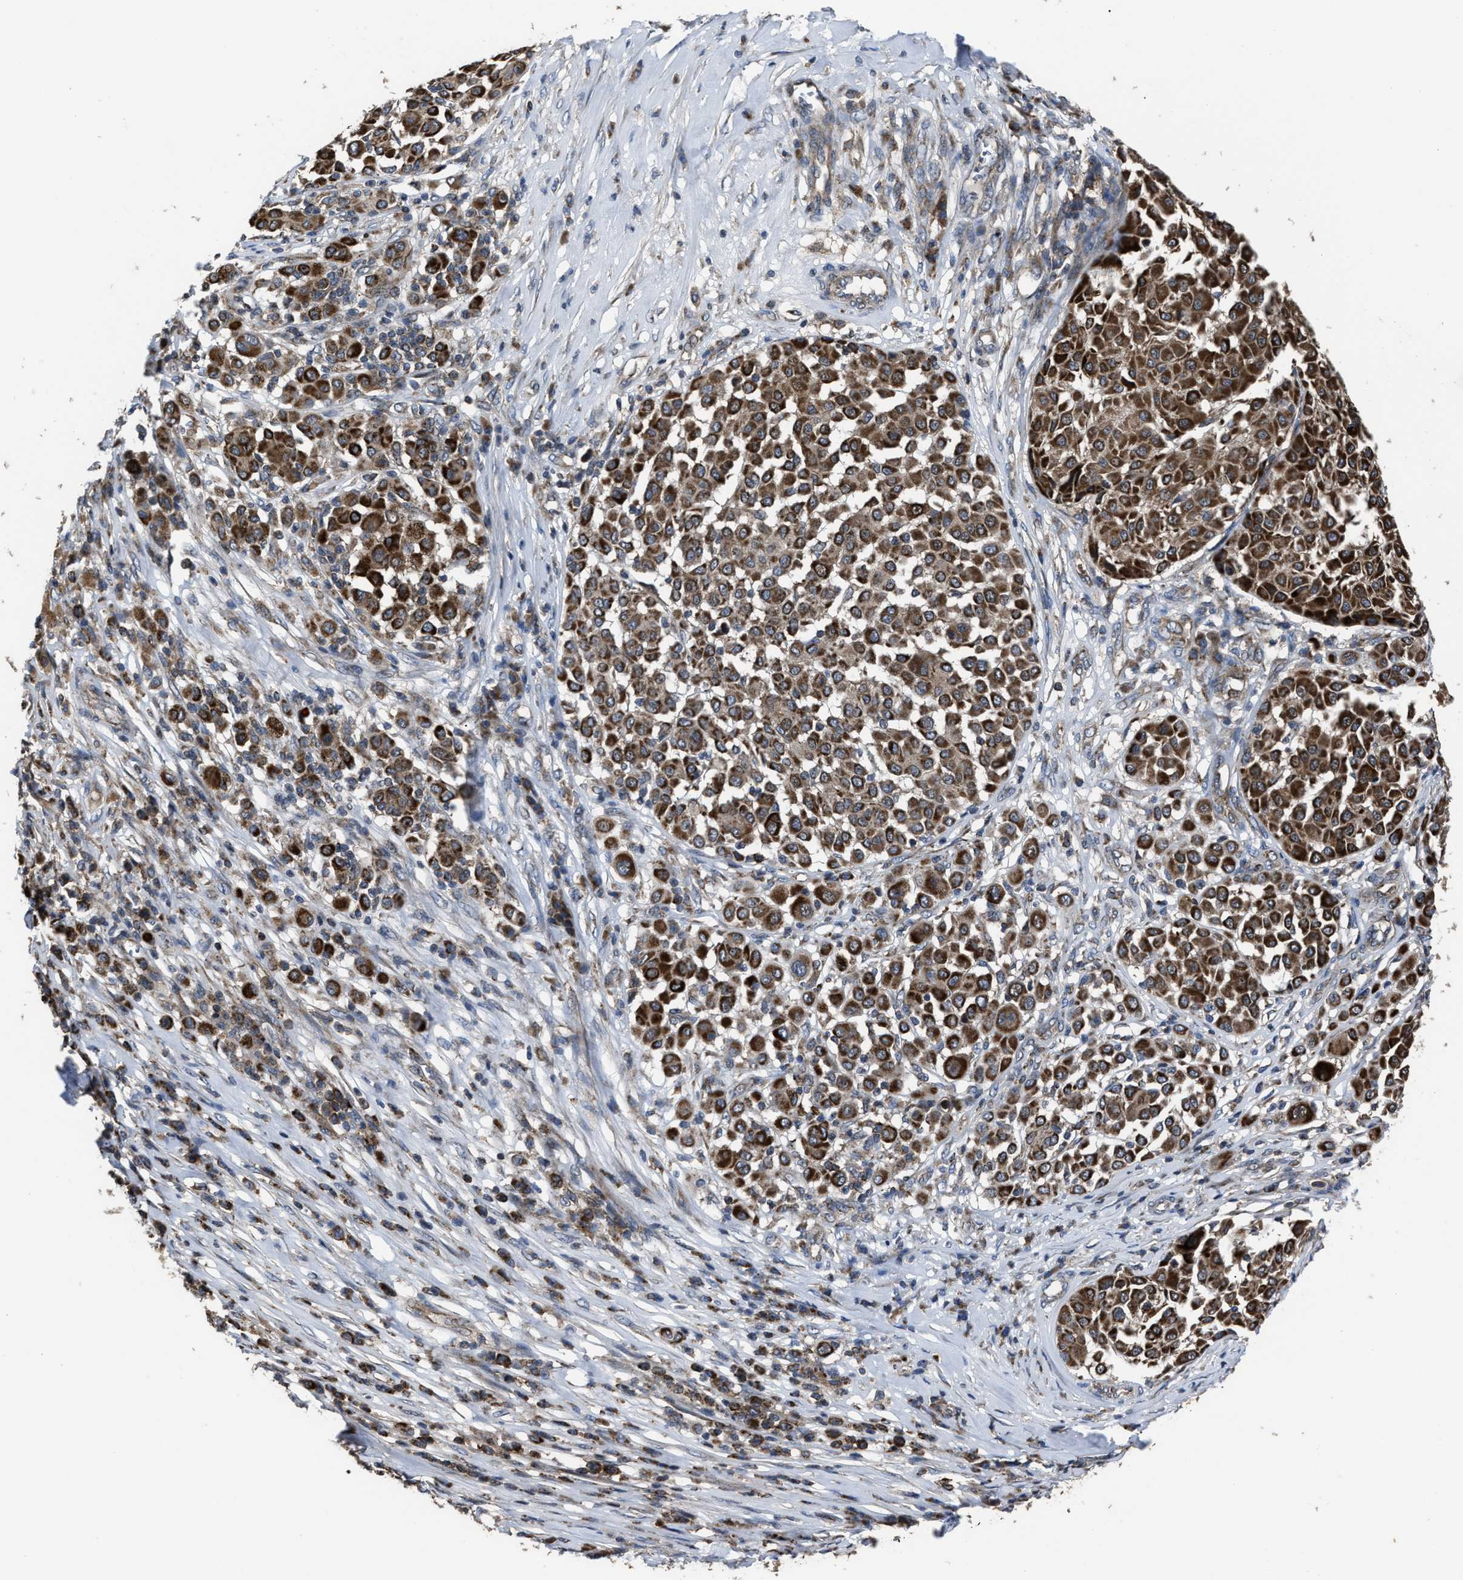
{"staining": {"intensity": "strong", "quantity": ">75%", "location": "cytoplasmic/membranous"}, "tissue": "melanoma", "cell_type": "Tumor cells", "image_type": "cancer", "snomed": [{"axis": "morphology", "description": "Malignant melanoma, Metastatic site"}, {"axis": "topography", "description": "Soft tissue"}], "caption": "Brown immunohistochemical staining in melanoma demonstrates strong cytoplasmic/membranous positivity in approximately >75% of tumor cells.", "gene": "PASK", "patient": {"sex": "male", "age": 41}}